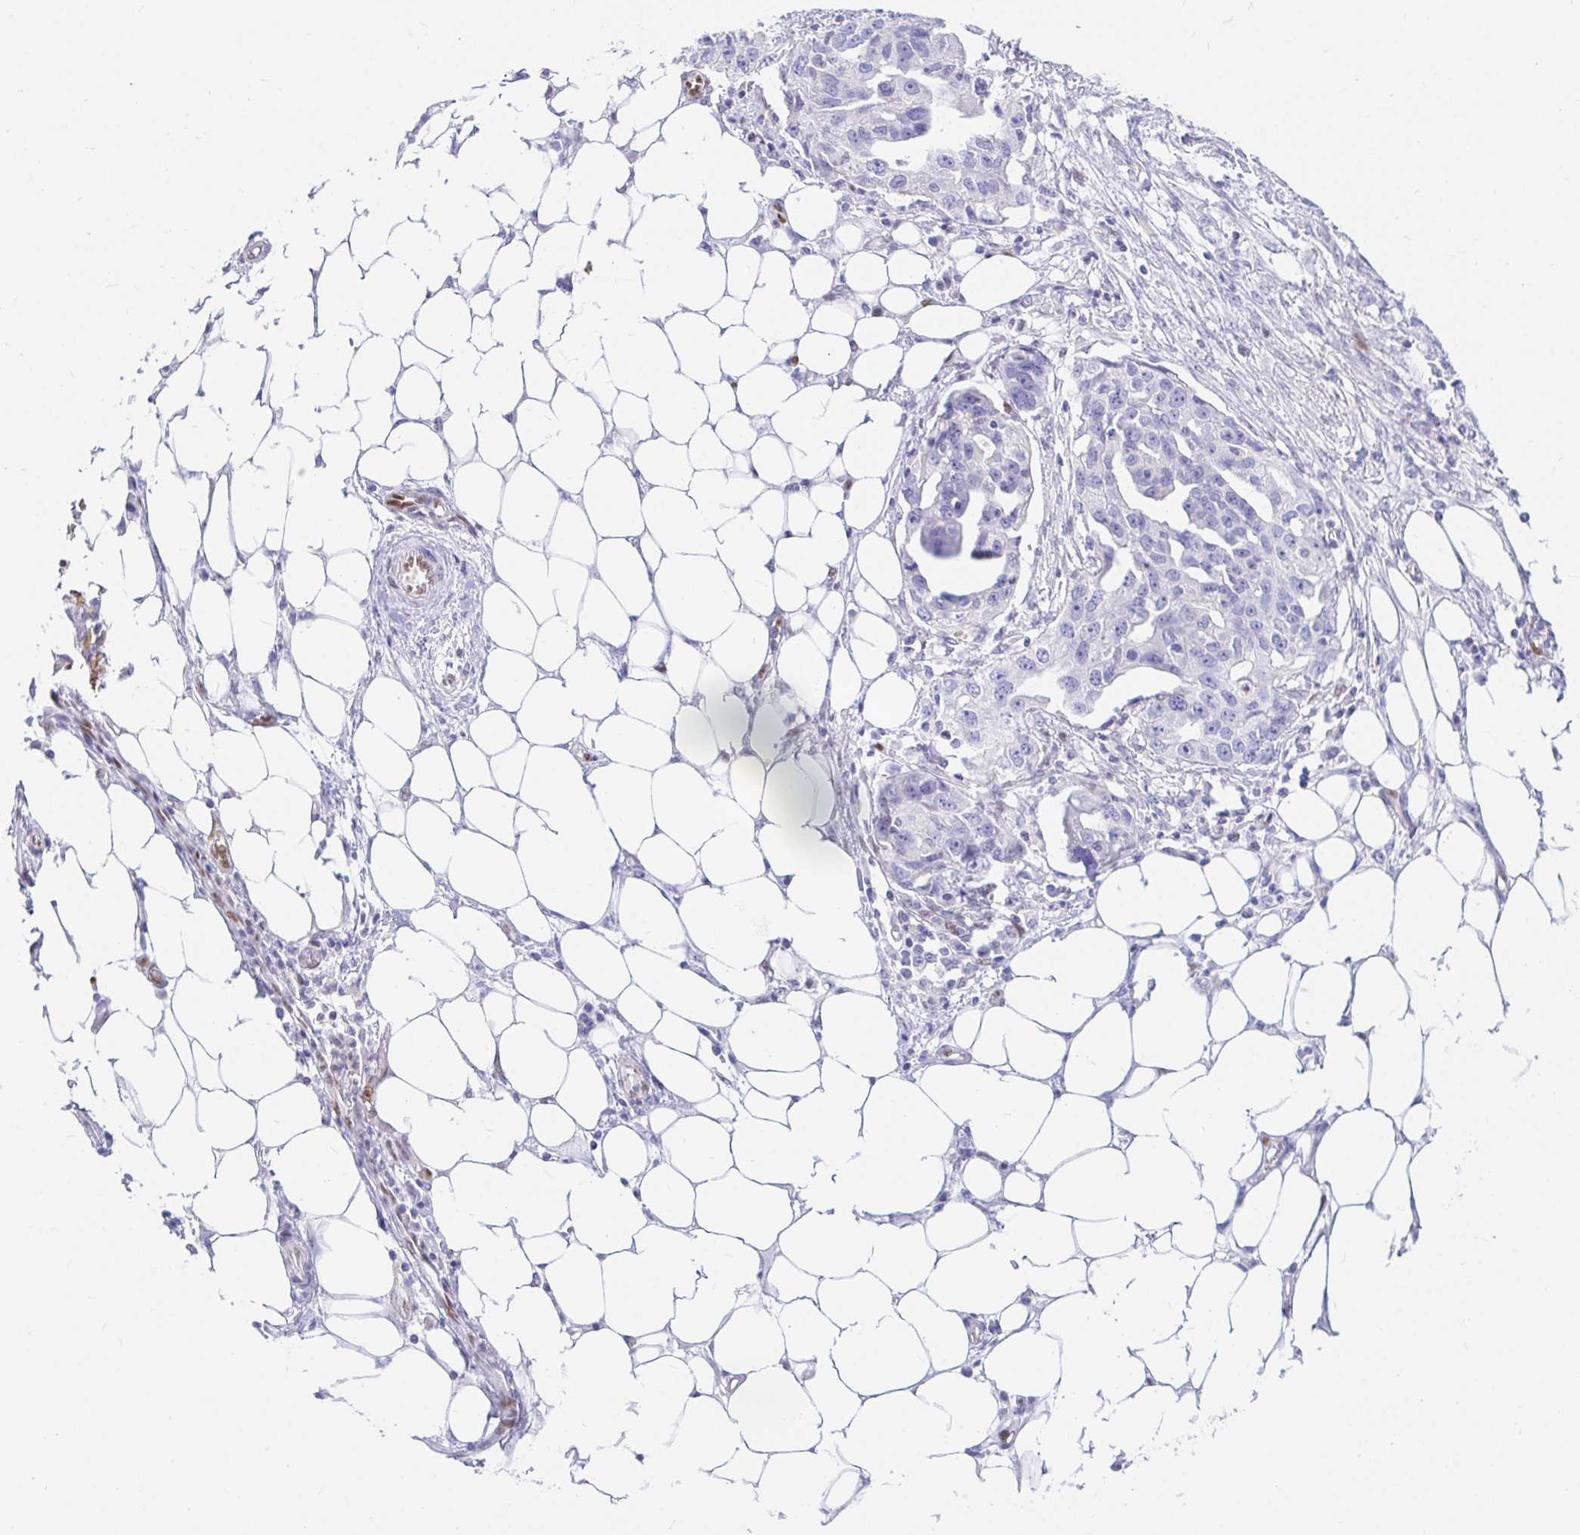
{"staining": {"intensity": "negative", "quantity": "none", "location": "none"}, "tissue": "ovarian cancer", "cell_type": "Tumor cells", "image_type": "cancer", "snomed": [{"axis": "morphology", "description": "Carcinoma, endometroid"}, {"axis": "morphology", "description": "Cystadenocarcinoma, serous, NOS"}, {"axis": "topography", "description": "Ovary"}], "caption": "Protein analysis of ovarian cancer (serous cystadenocarcinoma) reveals no significant staining in tumor cells.", "gene": "HINFP", "patient": {"sex": "female", "age": 45}}